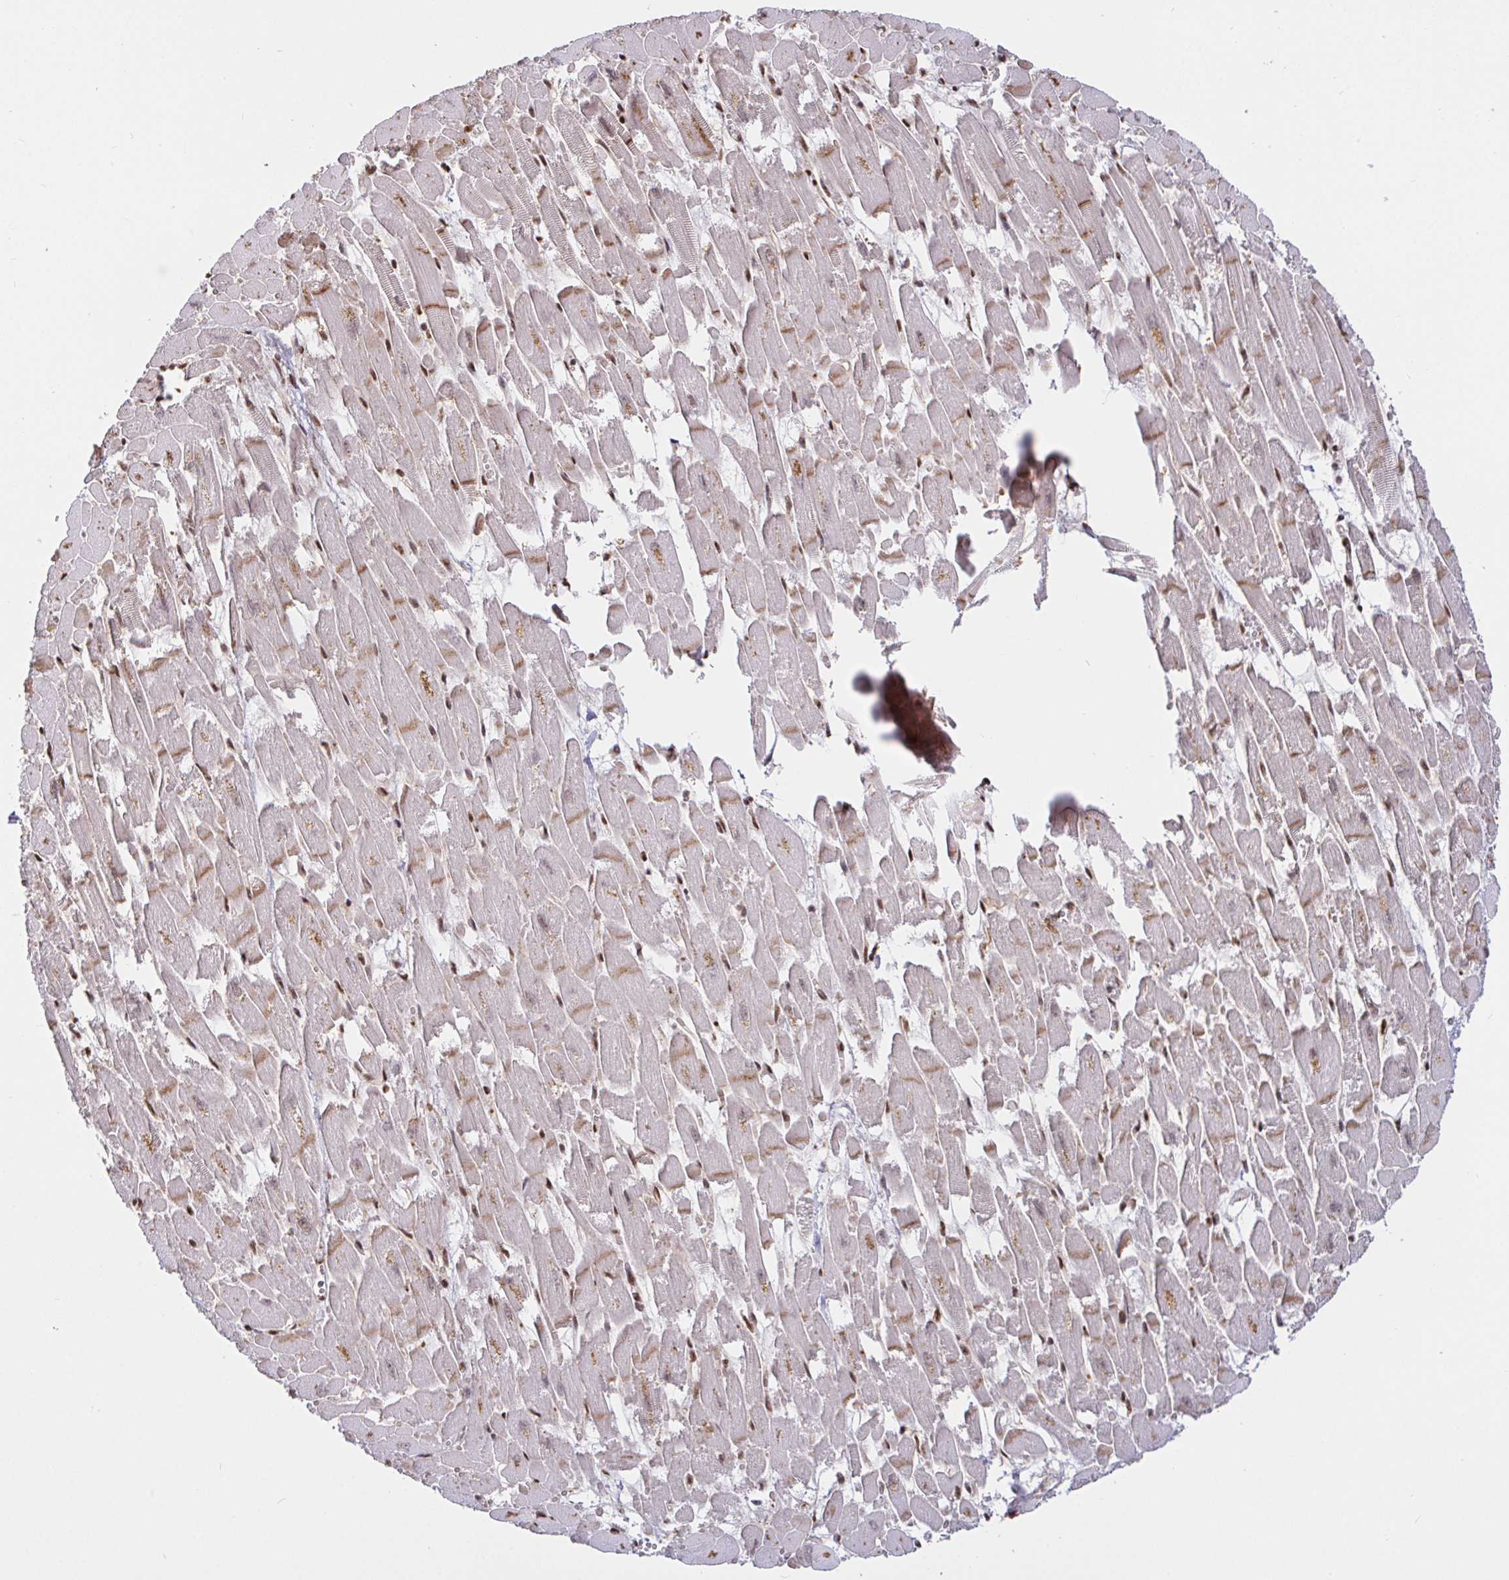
{"staining": {"intensity": "moderate", "quantity": ">75%", "location": "cytoplasmic/membranous,nuclear"}, "tissue": "heart muscle", "cell_type": "Cardiomyocytes", "image_type": "normal", "snomed": [{"axis": "morphology", "description": "Normal tissue, NOS"}, {"axis": "topography", "description": "Heart"}], "caption": "Cardiomyocytes display moderate cytoplasmic/membranous,nuclear staining in about >75% of cells in unremarkable heart muscle. The staining was performed using DAB (3,3'-diaminobenzidine) to visualize the protein expression in brown, while the nuclei were stained in blue with hematoxylin (Magnification: 20x).", "gene": "SP3", "patient": {"sex": "female", "age": 52}}